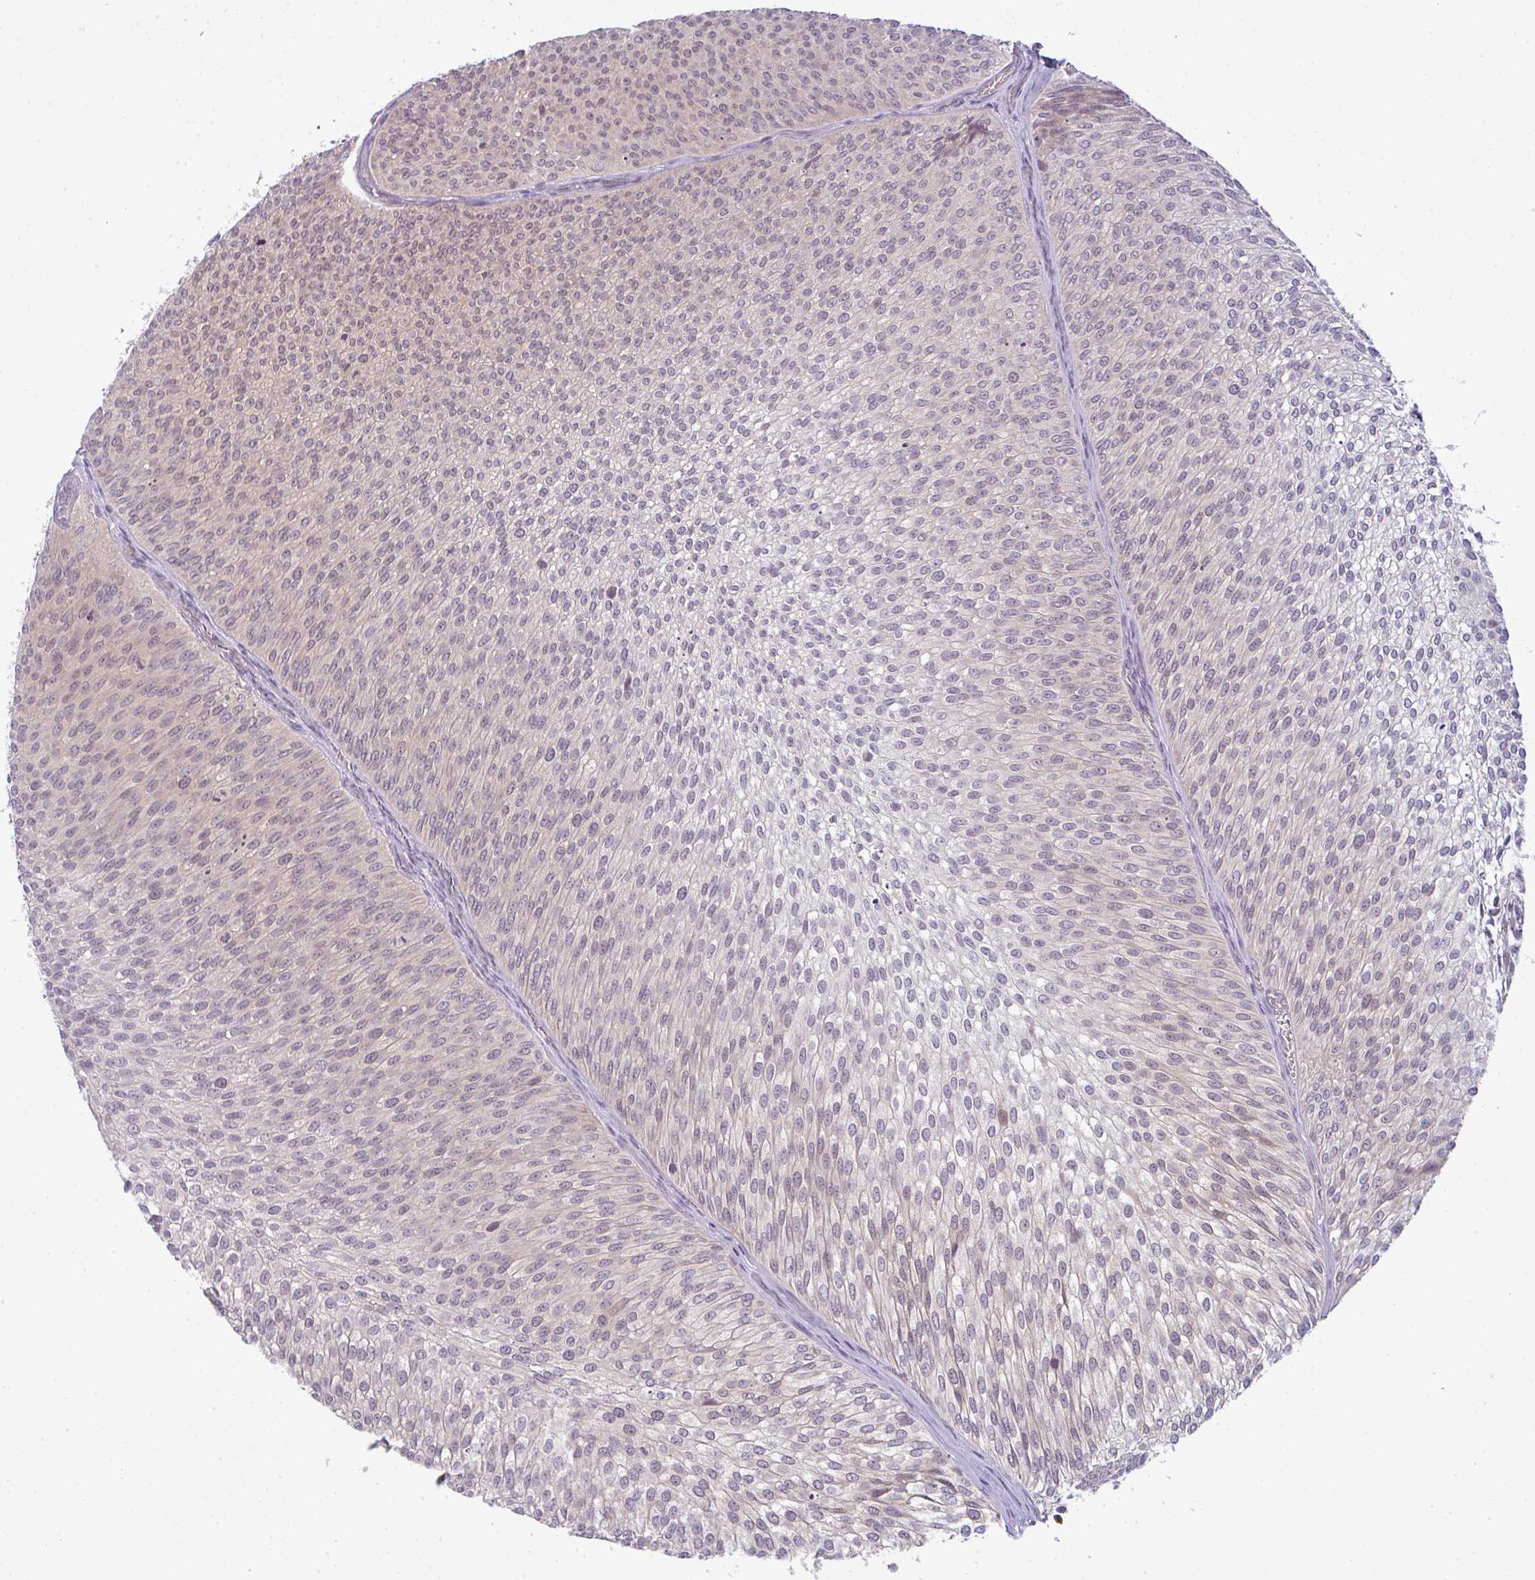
{"staining": {"intensity": "weak", "quantity": "<25%", "location": "cytoplasmic/membranous,nuclear"}, "tissue": "urothelial cancer", "cell_type": "Tumor cells", "image_type": "cancer", "snomed": [{"axis": "morphology", "description": "Urothelial carcinoma, Low grade"}, {"axis": "topography", "description": "Urinary bladder"}], "caption": "Photomicrograph shows no protein staining in tumor cells of low-grade urothelial carcinoma tissue.", "gene": "CSE1L", "patient": {"sex": "male", "age": 91}}